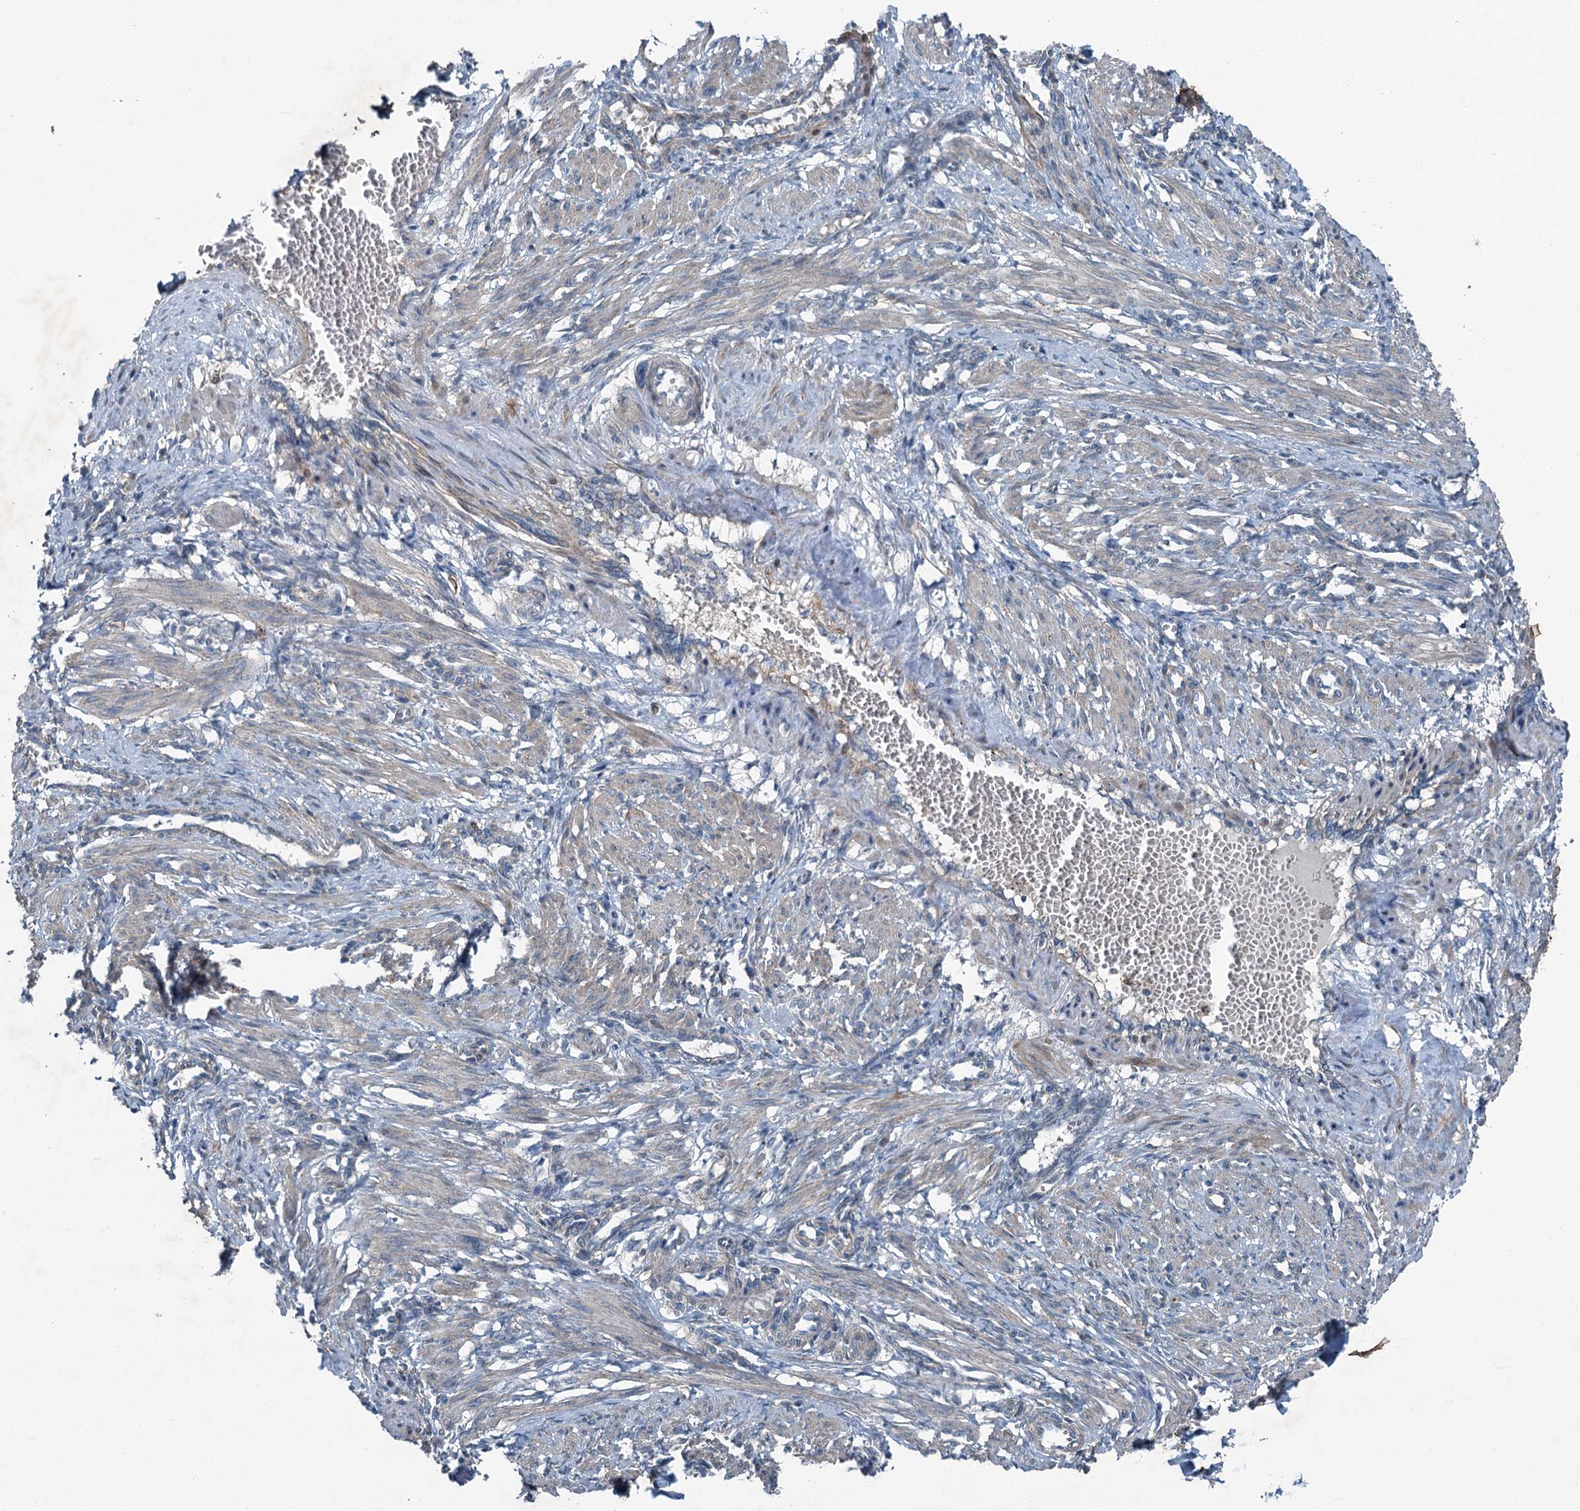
{"staining": {"intensity": "weak", "quantity": ">75%", "location": "cytoplasmic/membranous"}, "tissue": "smooth muscle", "cell_type": "Smooth muscle cells", "image_type": "normal", "snomed": [{"axis": "morphology", "description": "Normal tissue, NOS"}, {"axis": "topography", "description": "Endometrium"}], "caption": "The photomicrograph reveals a brown stain indicating the presence of a protein in the cytoplasmic/membranous of smooth muscle cells in smooth muscle.", "gene": "AXL", "patient": {"sex": "female", "age": 33}}